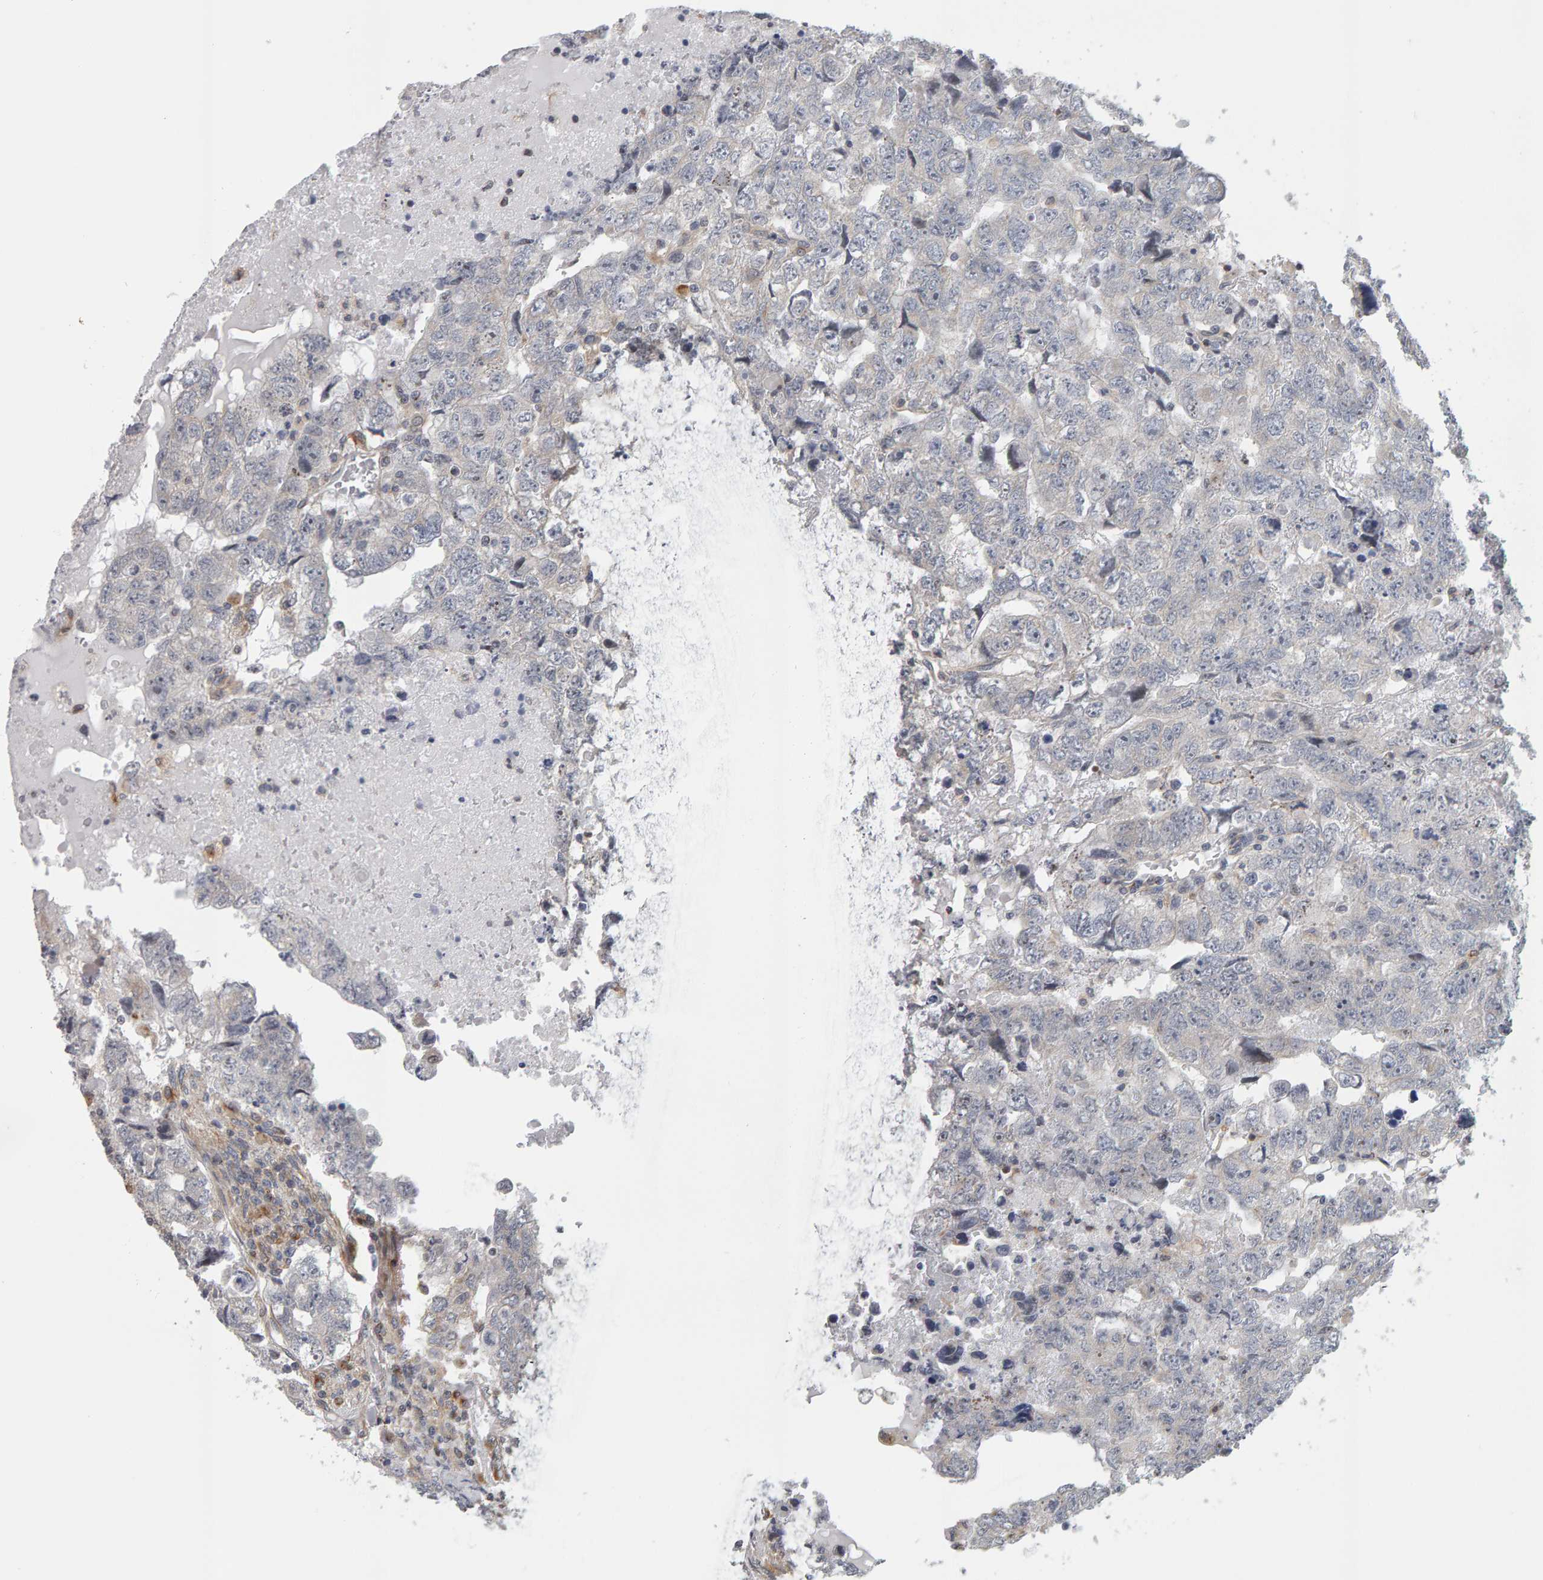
{"staining": {"intensity": "negative", "quantity": "none", "location": "none"}, "tissue": "testis cancer", "cell_type": "Tumor cells", "image_type": "cancer", "snomed": [{"axis": "morphology", "description": "Carcinoma, Embryonal, NOS"}, {"axis": "topography", "description": "Testis"}], "caption": "Protein analysis of testis cancer exhibits no significant positivity in tumor cells. (DAB (3,3'-diaminobenzidine) immunohistochemistry (IHC) visualized using brightfield microscopy, high magnification).", "gene": "MSRA", "patient": {"sex": "male", "age": 36}}